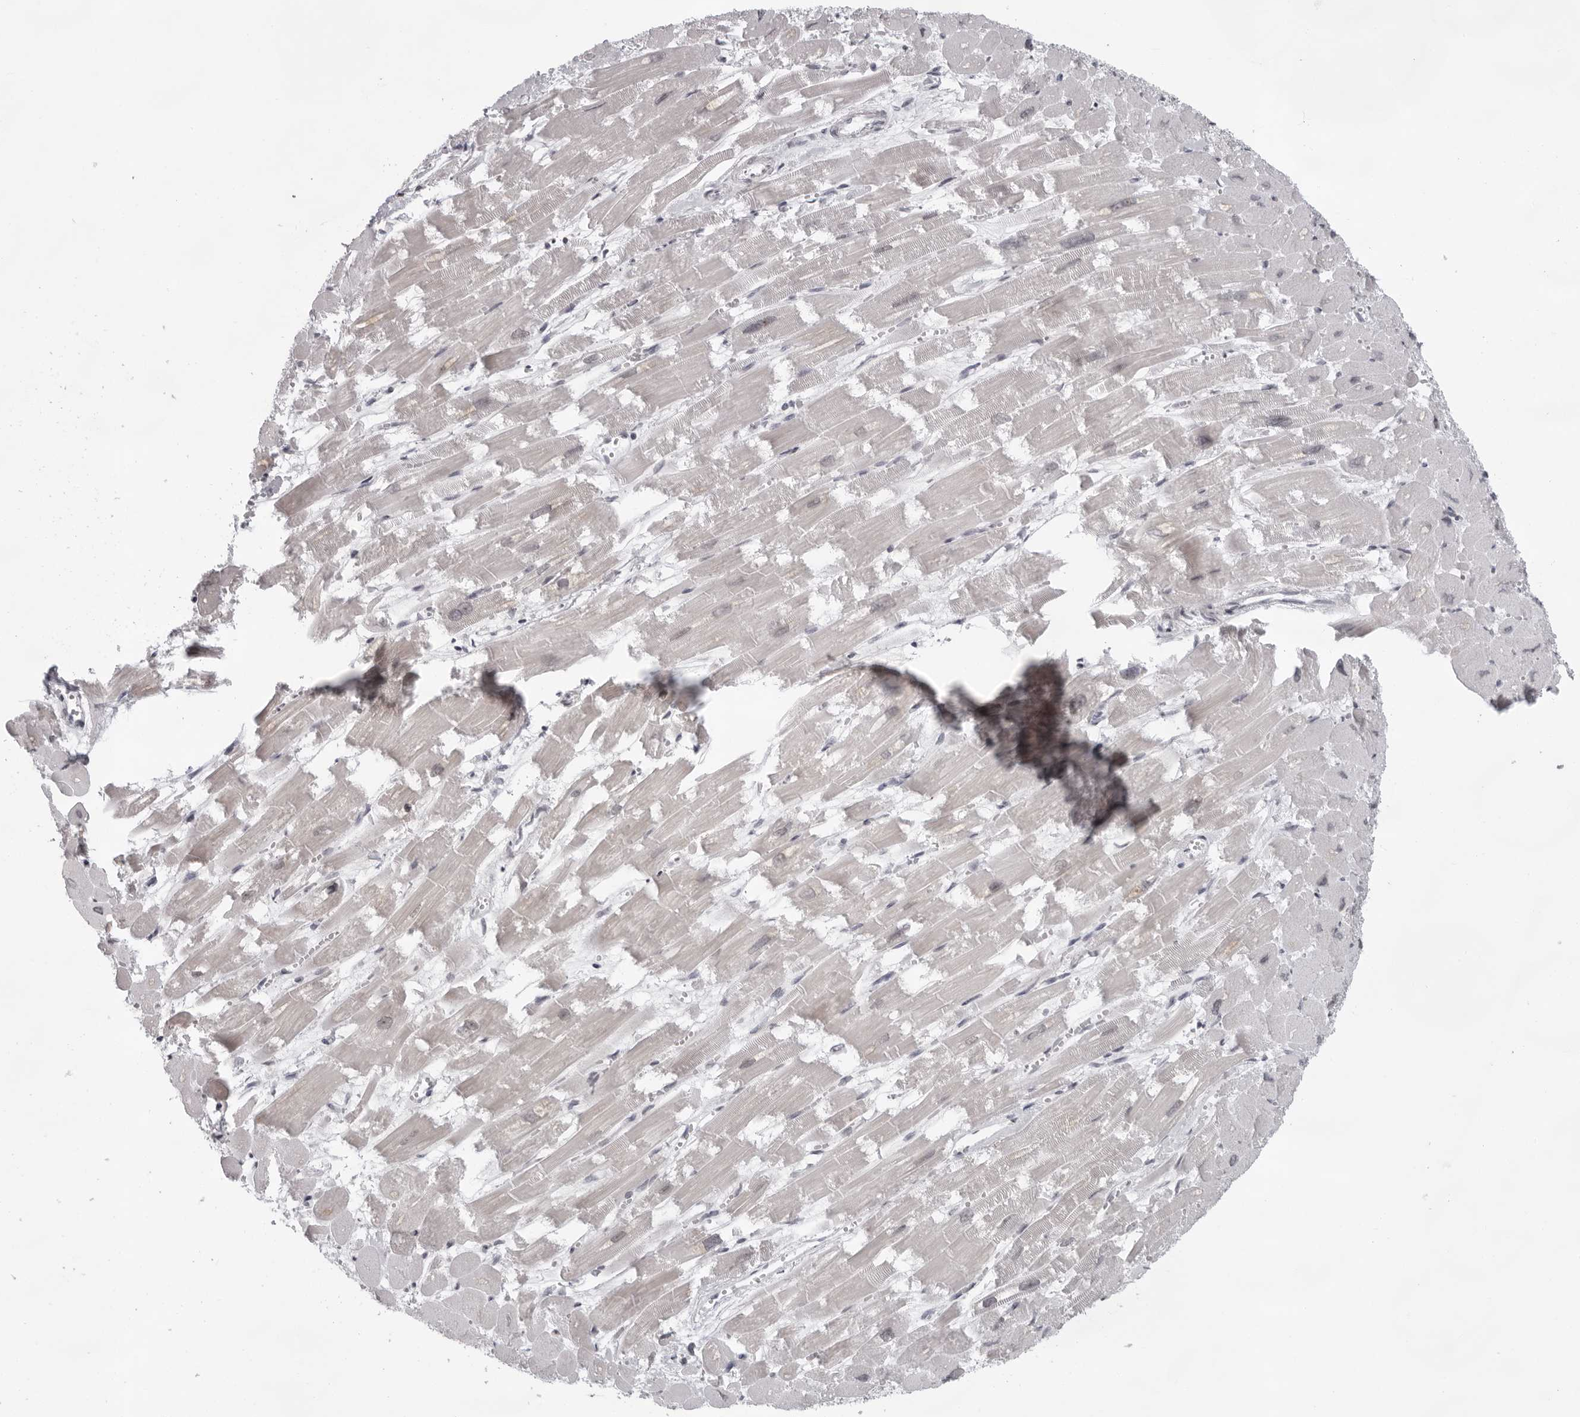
{"staining": {"intensity": "weak", "quantity": "25%-75%", "location": "cytoplasmic/membranous"}, "tissue": "heart muscle", "cell_type": "Cardiomyocytes", "image_type": "normal", "snomed": [{"axis": "morphology", "description": "Normal tissue, NOS"}, {"axis": "topography", "description": "Heart"}], "caption": "Immunohistochemistry histopathology image of benign heart muscle: heart muscle stained using IHC shows low levels of weak protein expression localized specifically in the cytoplasmic/membranous of cardiomyocytes, appearing as a cytoplasmic/membranous brown color.", "gene": "EXOSC10", "patient": {"sex": "male", "age": 54}}